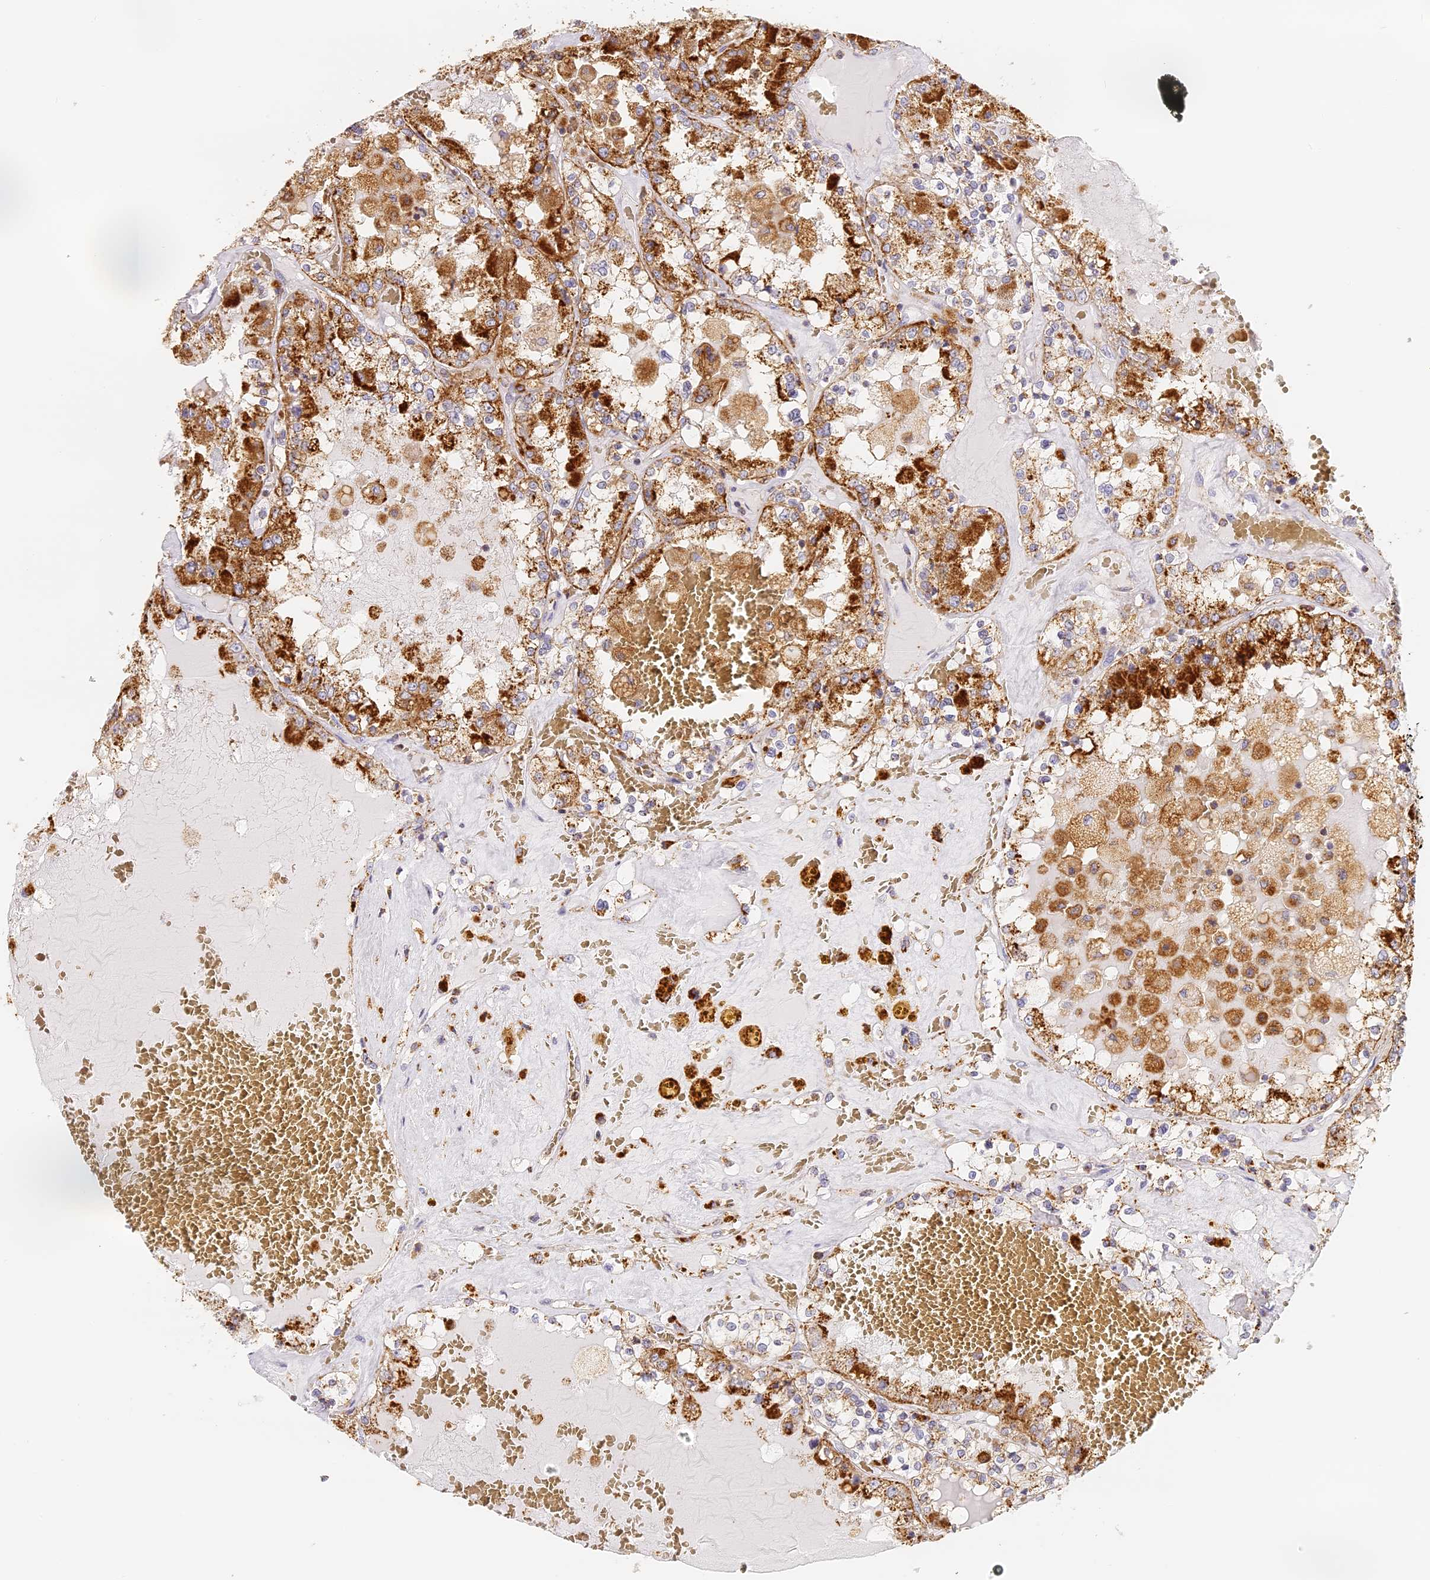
{"staining": {"intensity": "strong", "quantity": ">75%", "location": "cytoplasmic/membranous"}, "tissue": "renal cancer", "cell_type": "Tumor cells", "image_type": "cancer", "snomed": [{"axis": "morphology", "description": "Adenocarcinoma, NOS"}, {"axis": "topography", "description": "Kidney"}], "caption": "Renal cancer (adenocarcinoma) tissue exhibits strong cytoplasmic/membranous staining in about >75% of tumor cells The staining was performed using DAB, with brown indicating positive protein expression. Nuclei are stained blue with hematoxylin.", "gene": "LAMP2", "patient": {"sex": "female", "age": 56}}